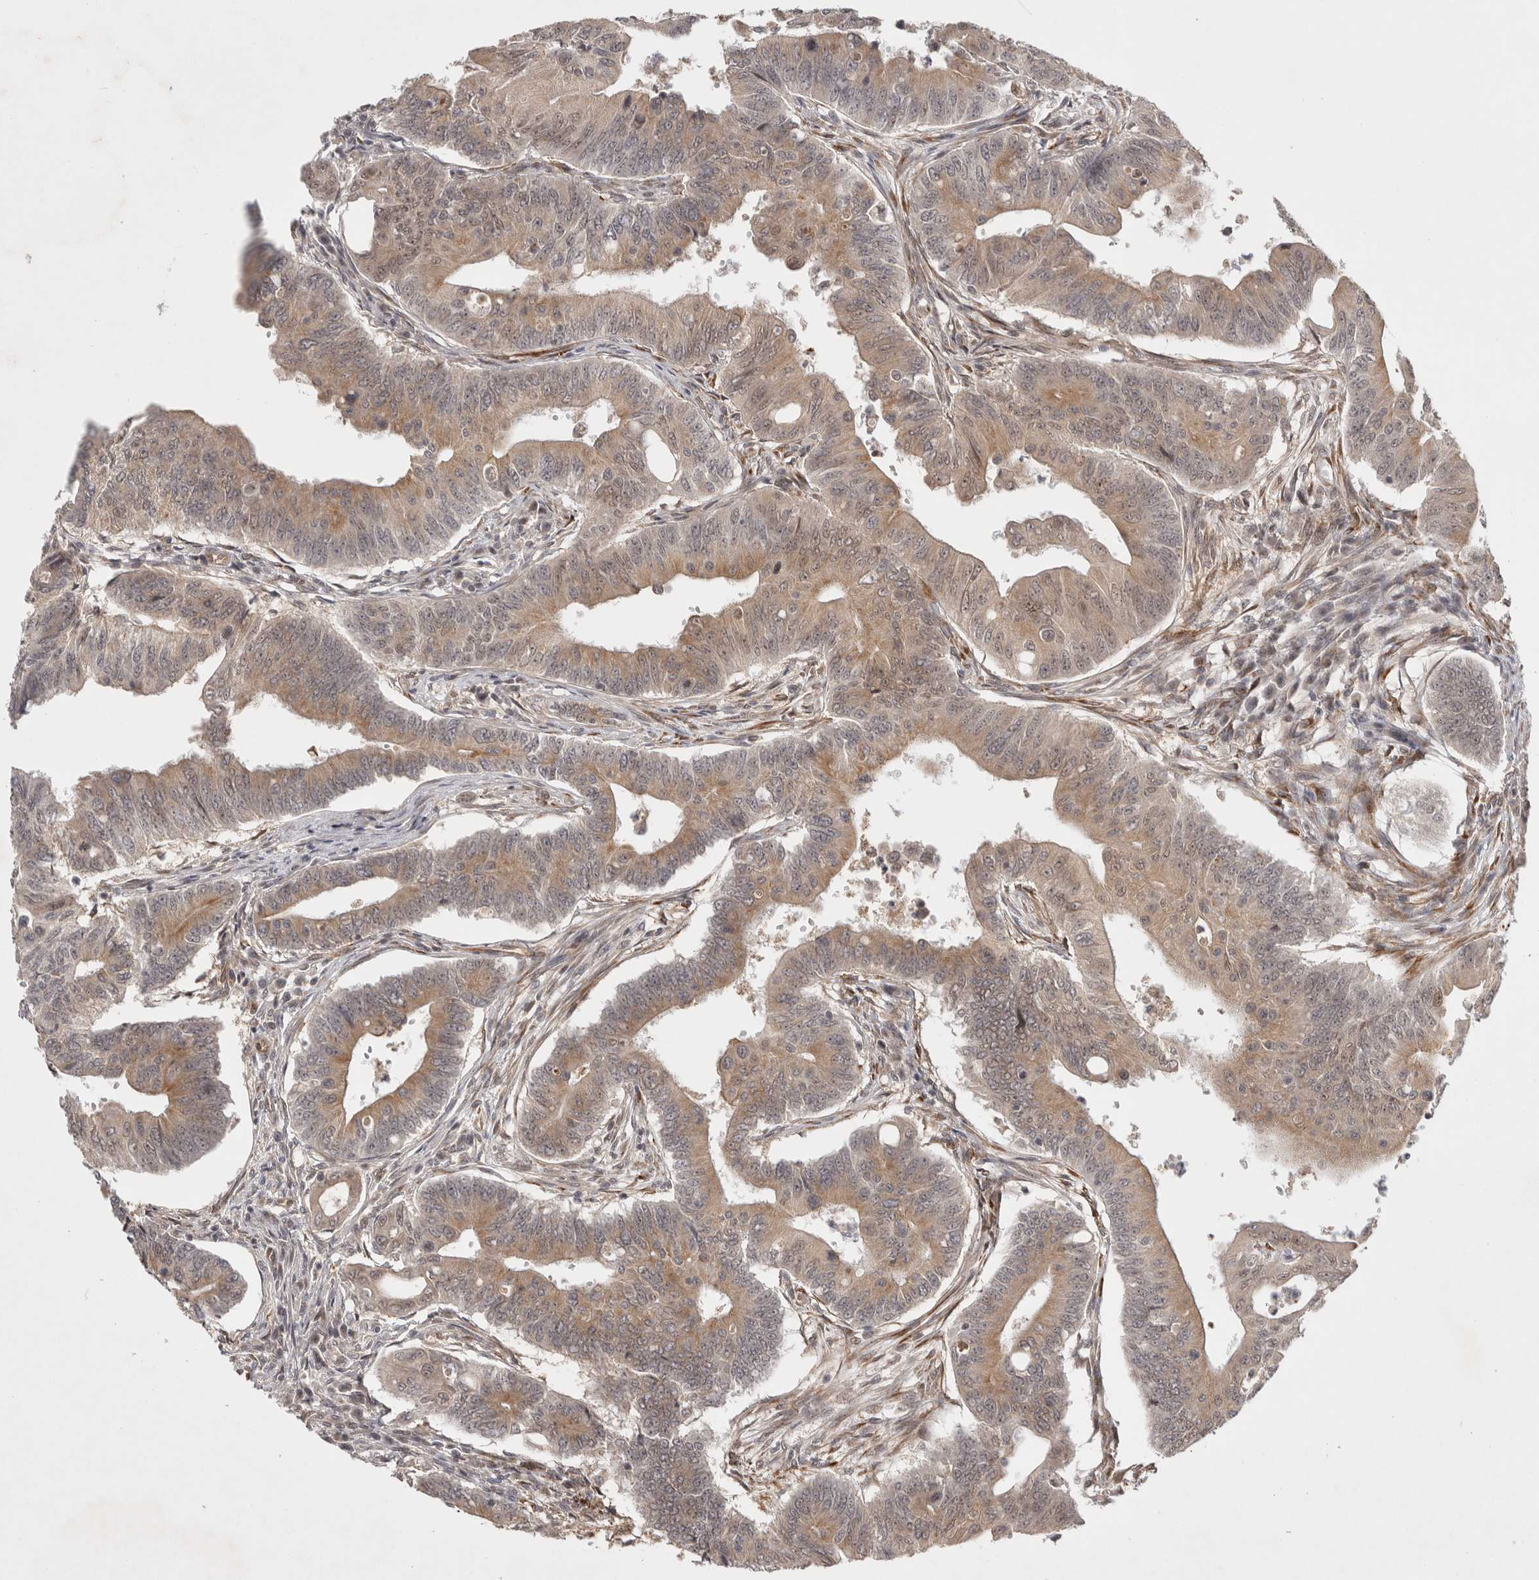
{"staining": {"intensity": "moderate", "quantity": ">75%", "location": "cytoplasmic/membranous,nuclear"}, "tissue": "colorectal cancer", "cell_type": "Tumor cells", "image_type": "cancer", "snomed": [{"axis": "morphology", "description": "Adenoma, NOS"}, {"axis": "morphology", "description": "Adenocarcinoma, NOS"}, {"axis": "topography", "description": "Colon"}], "caption": "IHC of human colorectal cancer (adenocarcinoma) displays medium levels of moderate cytoplasmic/membranous and nuclear positivity in about >75% of tumor cells. (Stains: DAB in brown, nuclei in blue, Microscopy: brightfield microscopy at high magnification).", "gene": "ZNF318", "patient": {"sex": "male", "age": 79}}